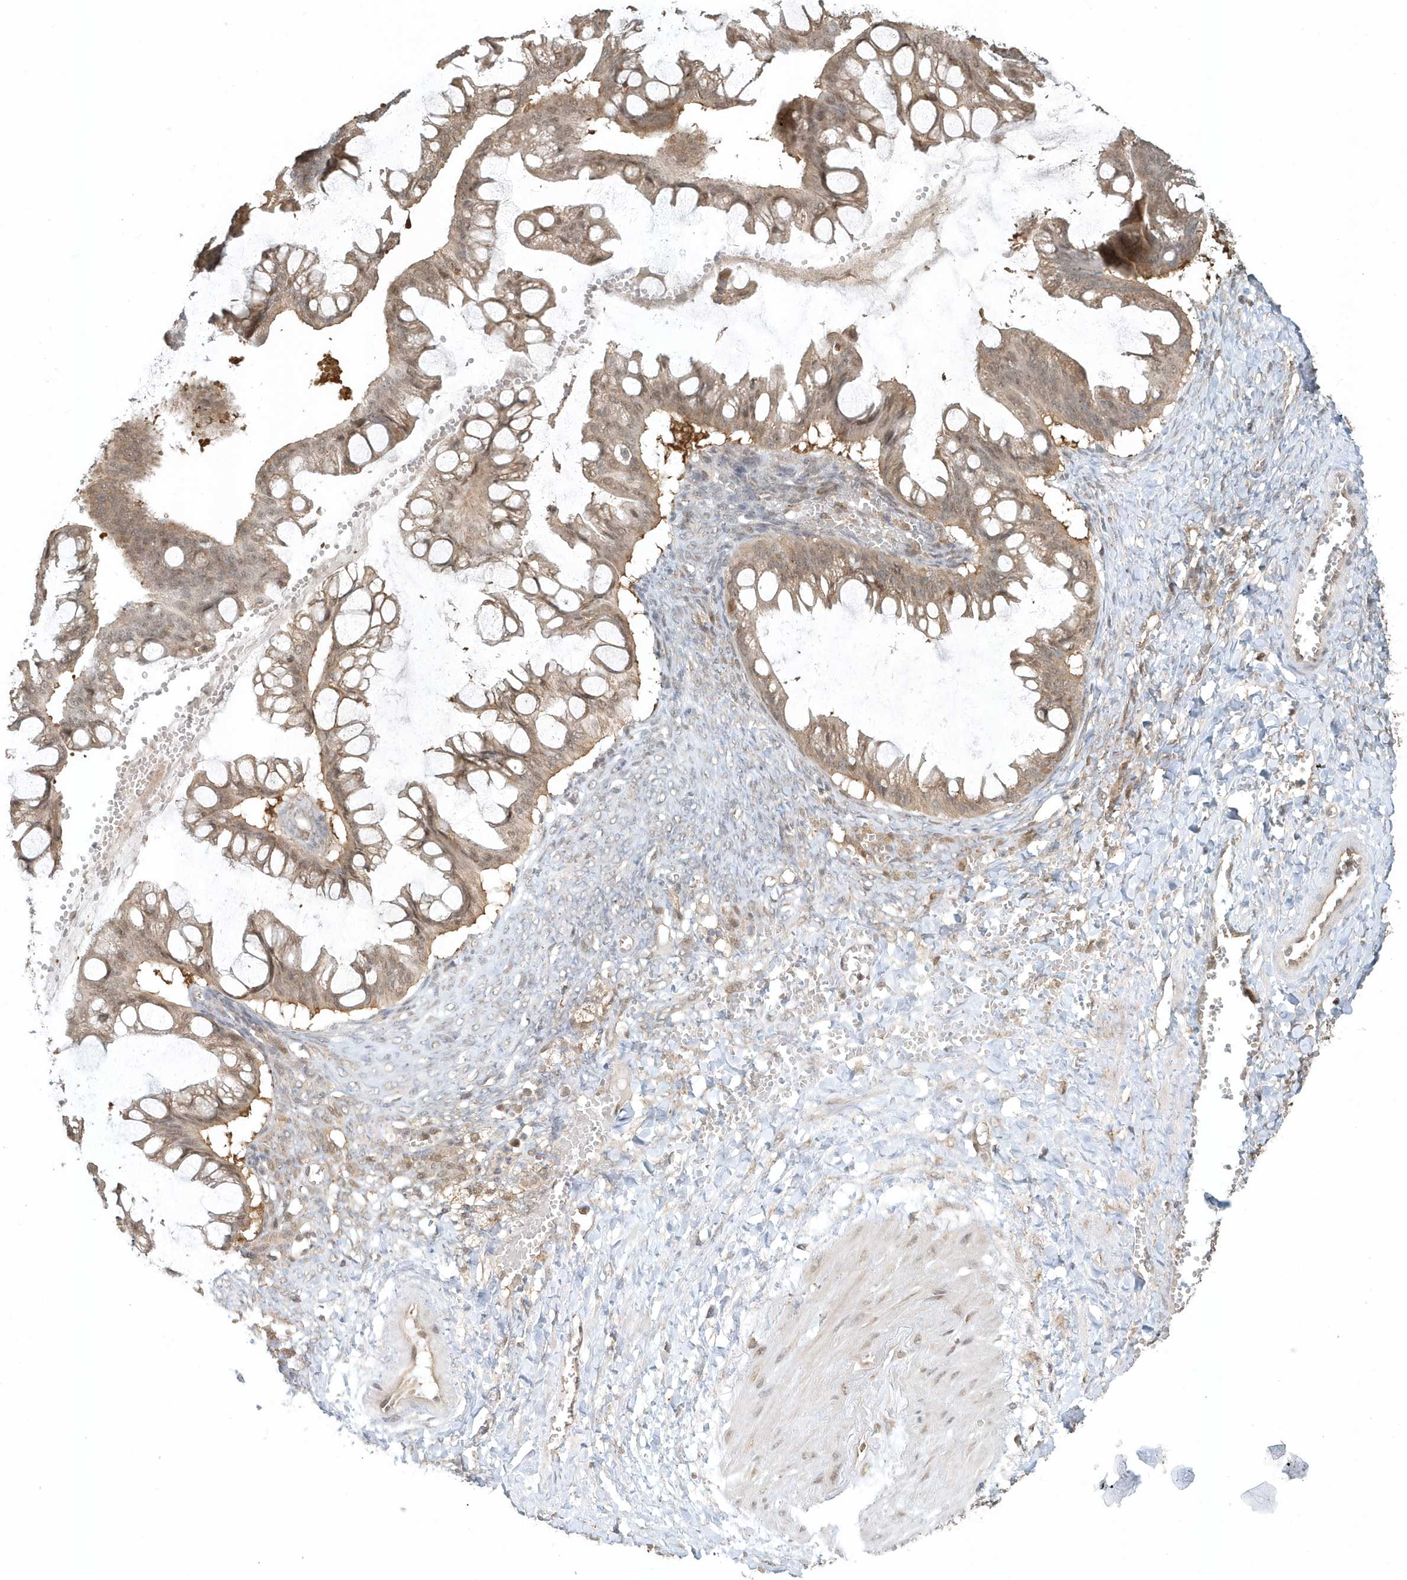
{"staining": {"intensity": "moderate", "quantity": ">75%", "location": "cytoplasmic/membranous,nuclear"}, "tissue": "ovarian cancer", "cell_type": "Tumor cells", "image_type": "cancer", "snomed": [{"axis": "morphology", "description": "Cystadenocarcinoma, mucinous, NOS"}, {"axis": "topography", "description": "Ovary"}], "caption": "Immunohistochemical staining of human ovarian cancer (mucinous cystadenocarcinoma) reveals medium levels of moderate cytoplasmic/membranous and nuclear positivity in approximately >75% of tumor cells.", "gene": "PSMD6", "patient": {"sex": "female", "age": 73}}